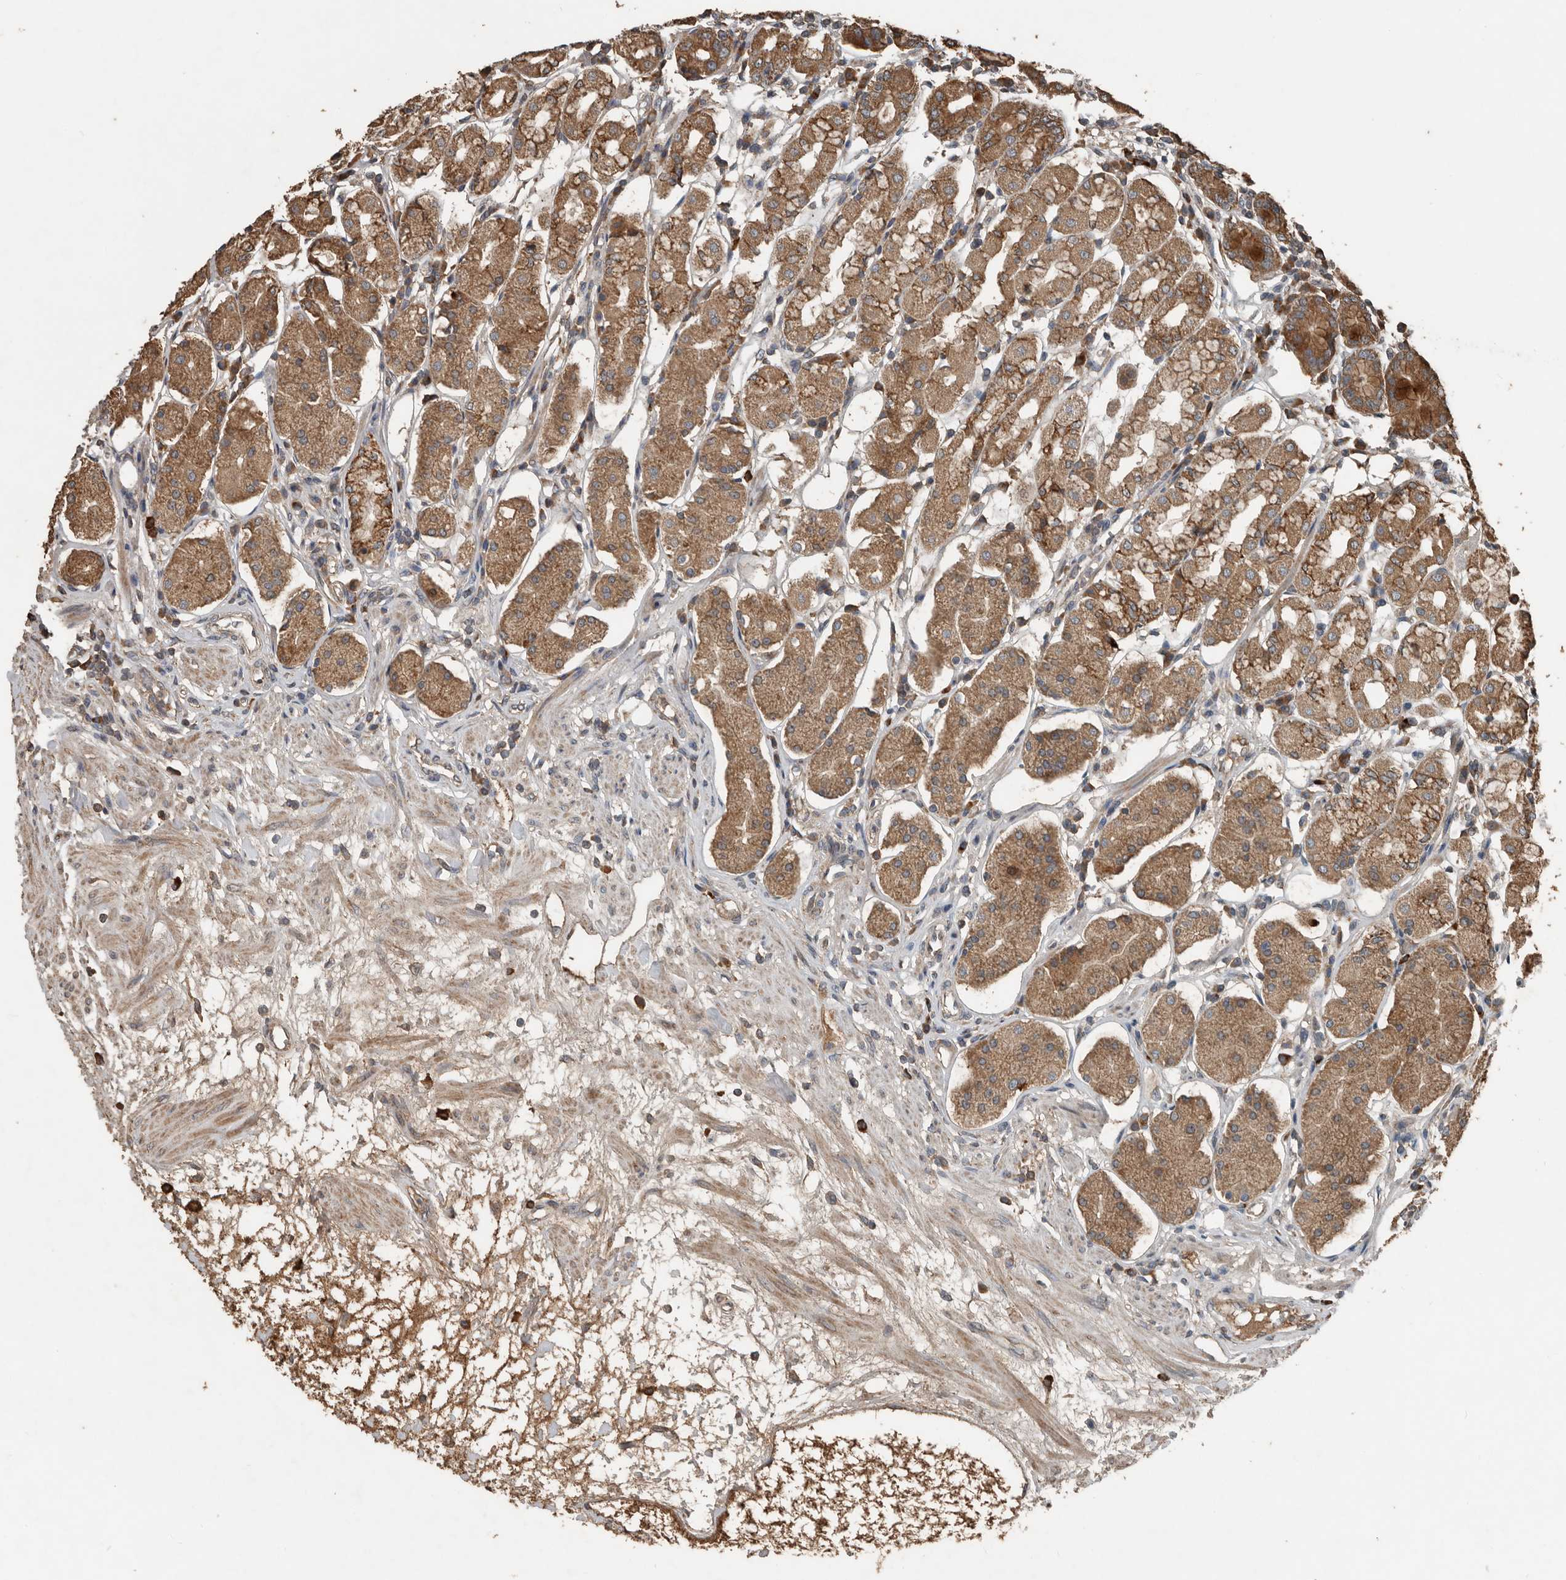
{"staining": {"intensity": "moderate", "quantity": ">75%", "location": "cytoplasmic/membranous"}, "tissue": "stomach", "cell_type": "Glandular cells", "image_type": "normal", "snomed": [{"axis": "morphology", "description": "Normal tissue, NOS"}, {"axis": "topography", "description": "Stomach"}, {"axis": "topography", "description": "Stomach, lower"}], "caption": "The micrograph reveals a brown stain indicating the presence of a protein in the cytoplasmic/membranous of glandular cells in stomach. (Stains: DAB in brown, nuclei in blue, Microscopy: brightfield microscopy at high magnification).", "gene": "RNF207", "patient": {"sex": "female", "age": 56}}